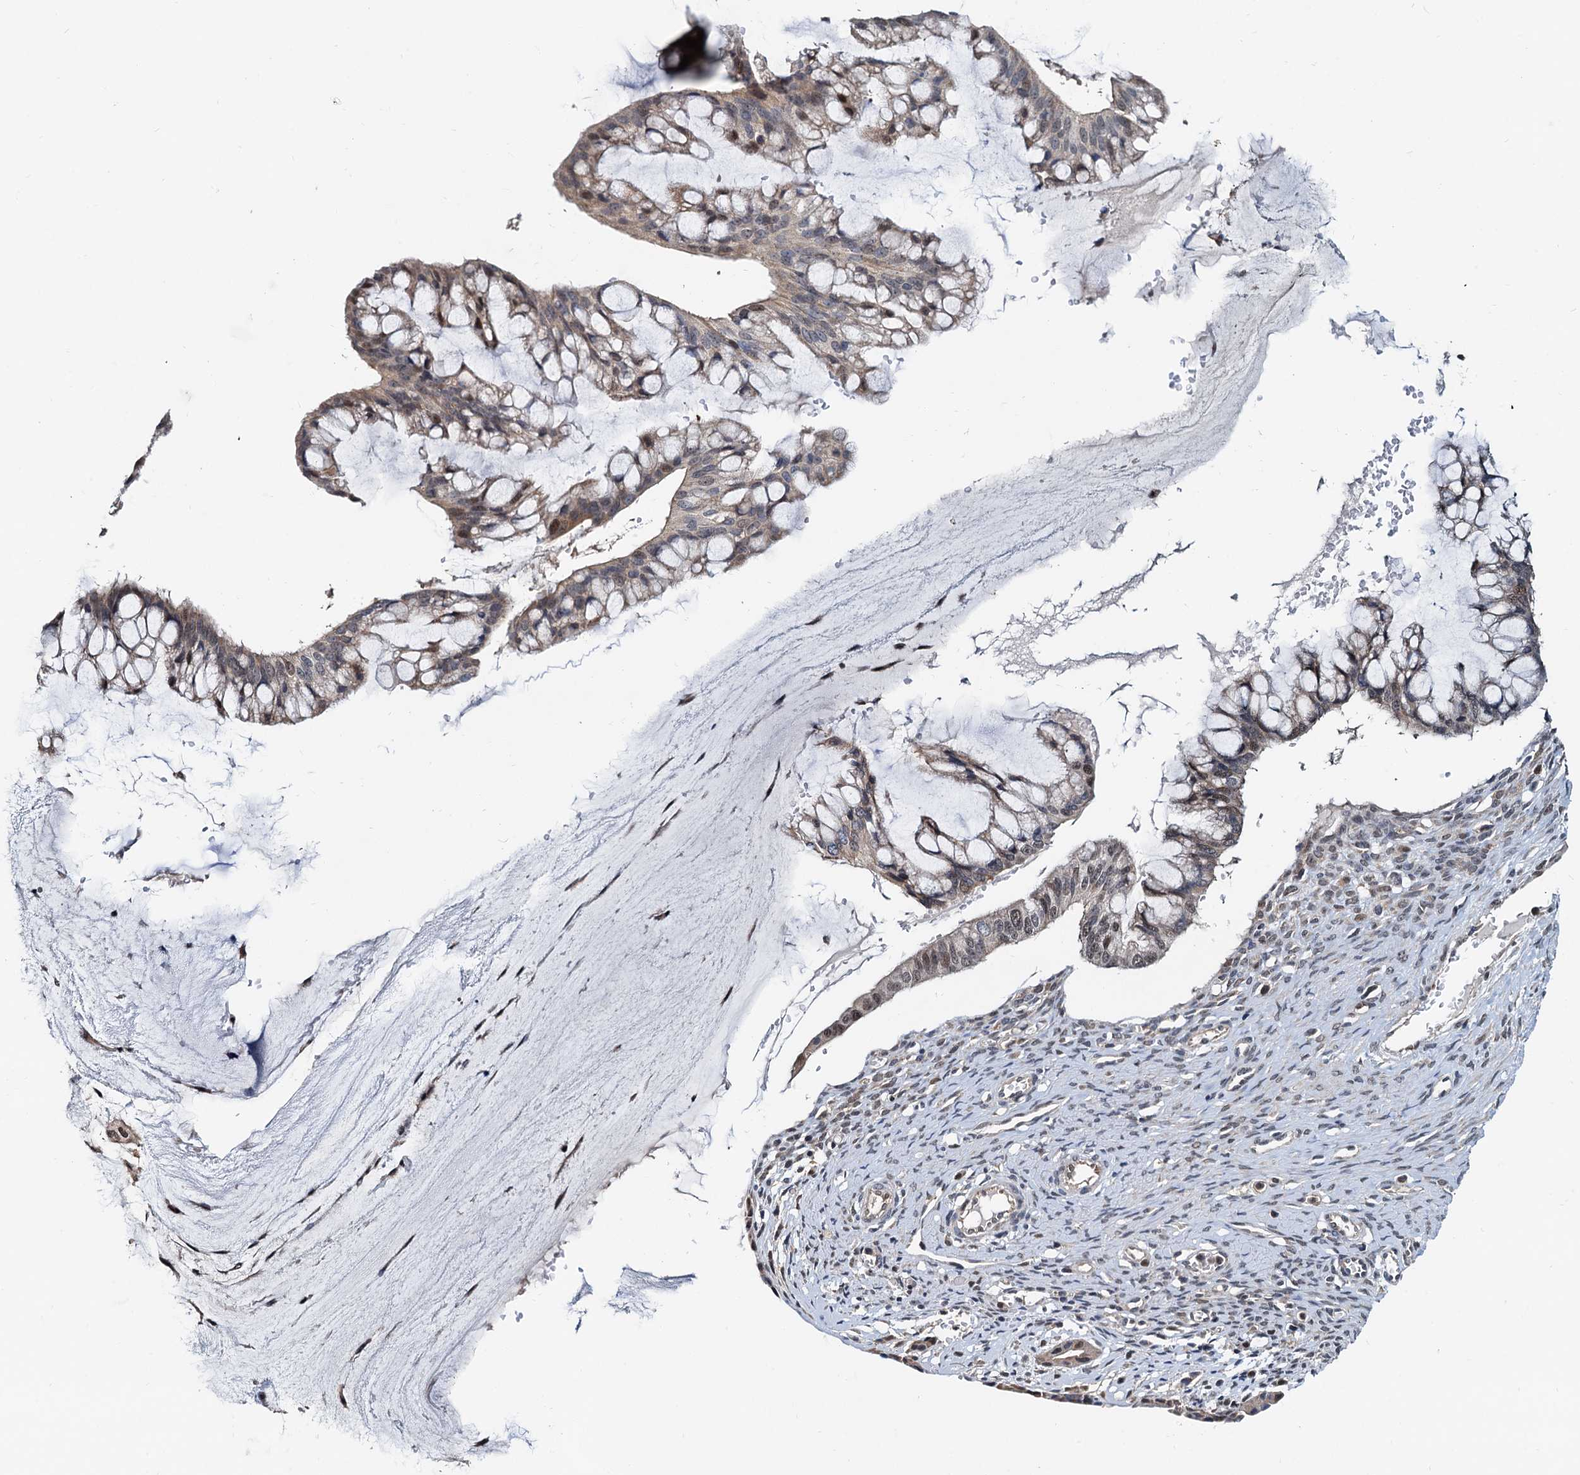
{"staining": {"intensity": "weak", "quantity": "25%-75%", "location": "cytoplasmic/membranous,nuclear"}, "tissue": "ovarian cancer", "cell_type": "Tumor cells", "image_type": "cancer", "snomed": [{"axis": "morphology", "description": "Cystadenocarcinoma, mucinous, NOS"}, {"axis": "topography", "description": "Ovary"}], "caption": "IHC (DAB) staining of ovarian mucinous cystadenocarcinoma shows weak cytoplasmic/membranous and nuclear protein expression in approximately 25%-75% of tumor cells.", "gene": "MCMBP", "patient": {"sex": "female", "age": 73}}